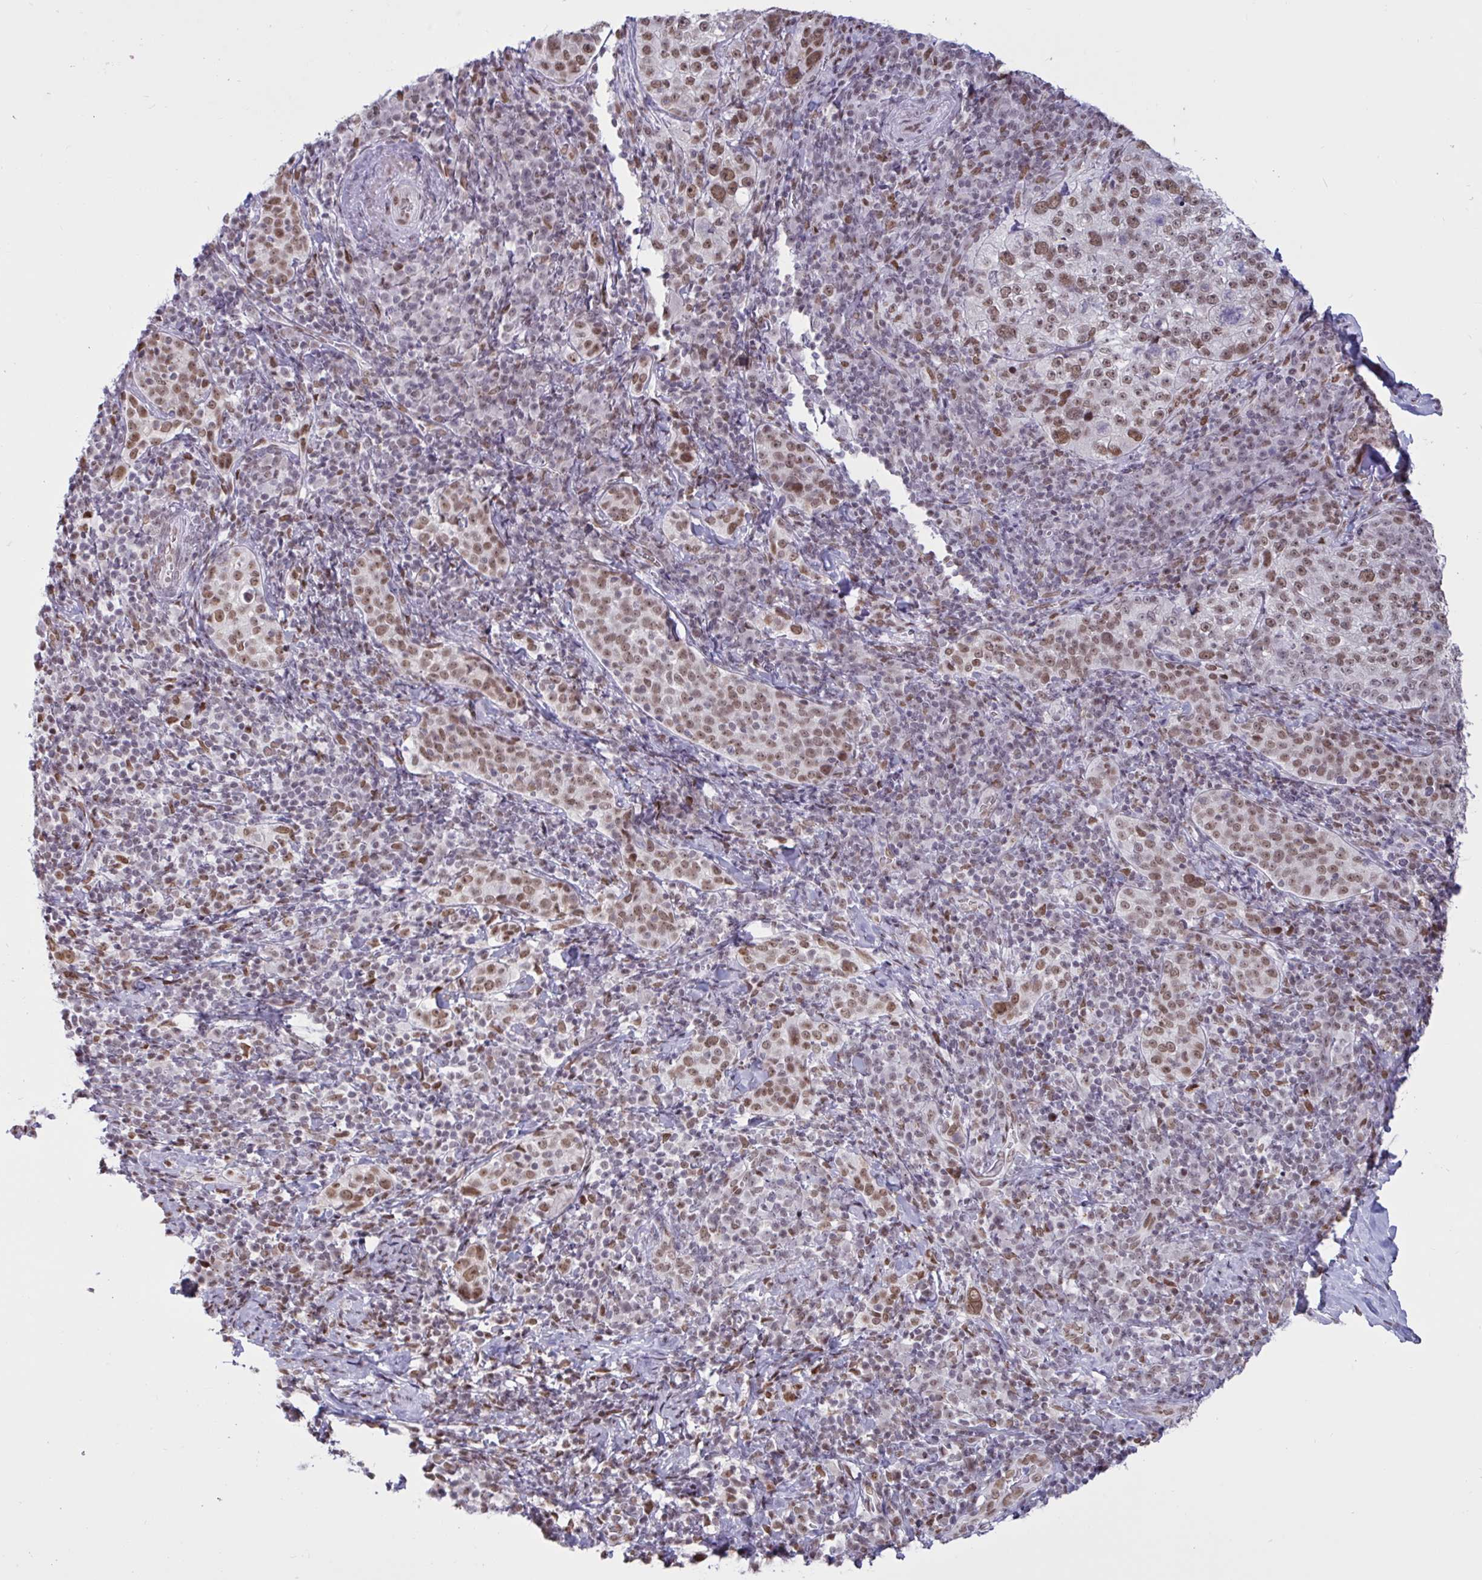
{"staining": {"intensity": "moderate", "quantity": ">75%", "location": "nuclear"}, "tissue": "cervical cancer", "cell_type": "Tumor cells", "image_type": "cancer", "snomed": [{"axis": "morphology", "description": "Squamous cell carcinoma, NOS"}, {"axis": "topography", "description": "Cervix"}], "caption": "Cervical cancer (squamous cell carcinoma) stained with a protein marker reveals moderate staining in tumor cells.", "gene": "CBFA2T2", "patient": {"sex": "female", "age": 75}}